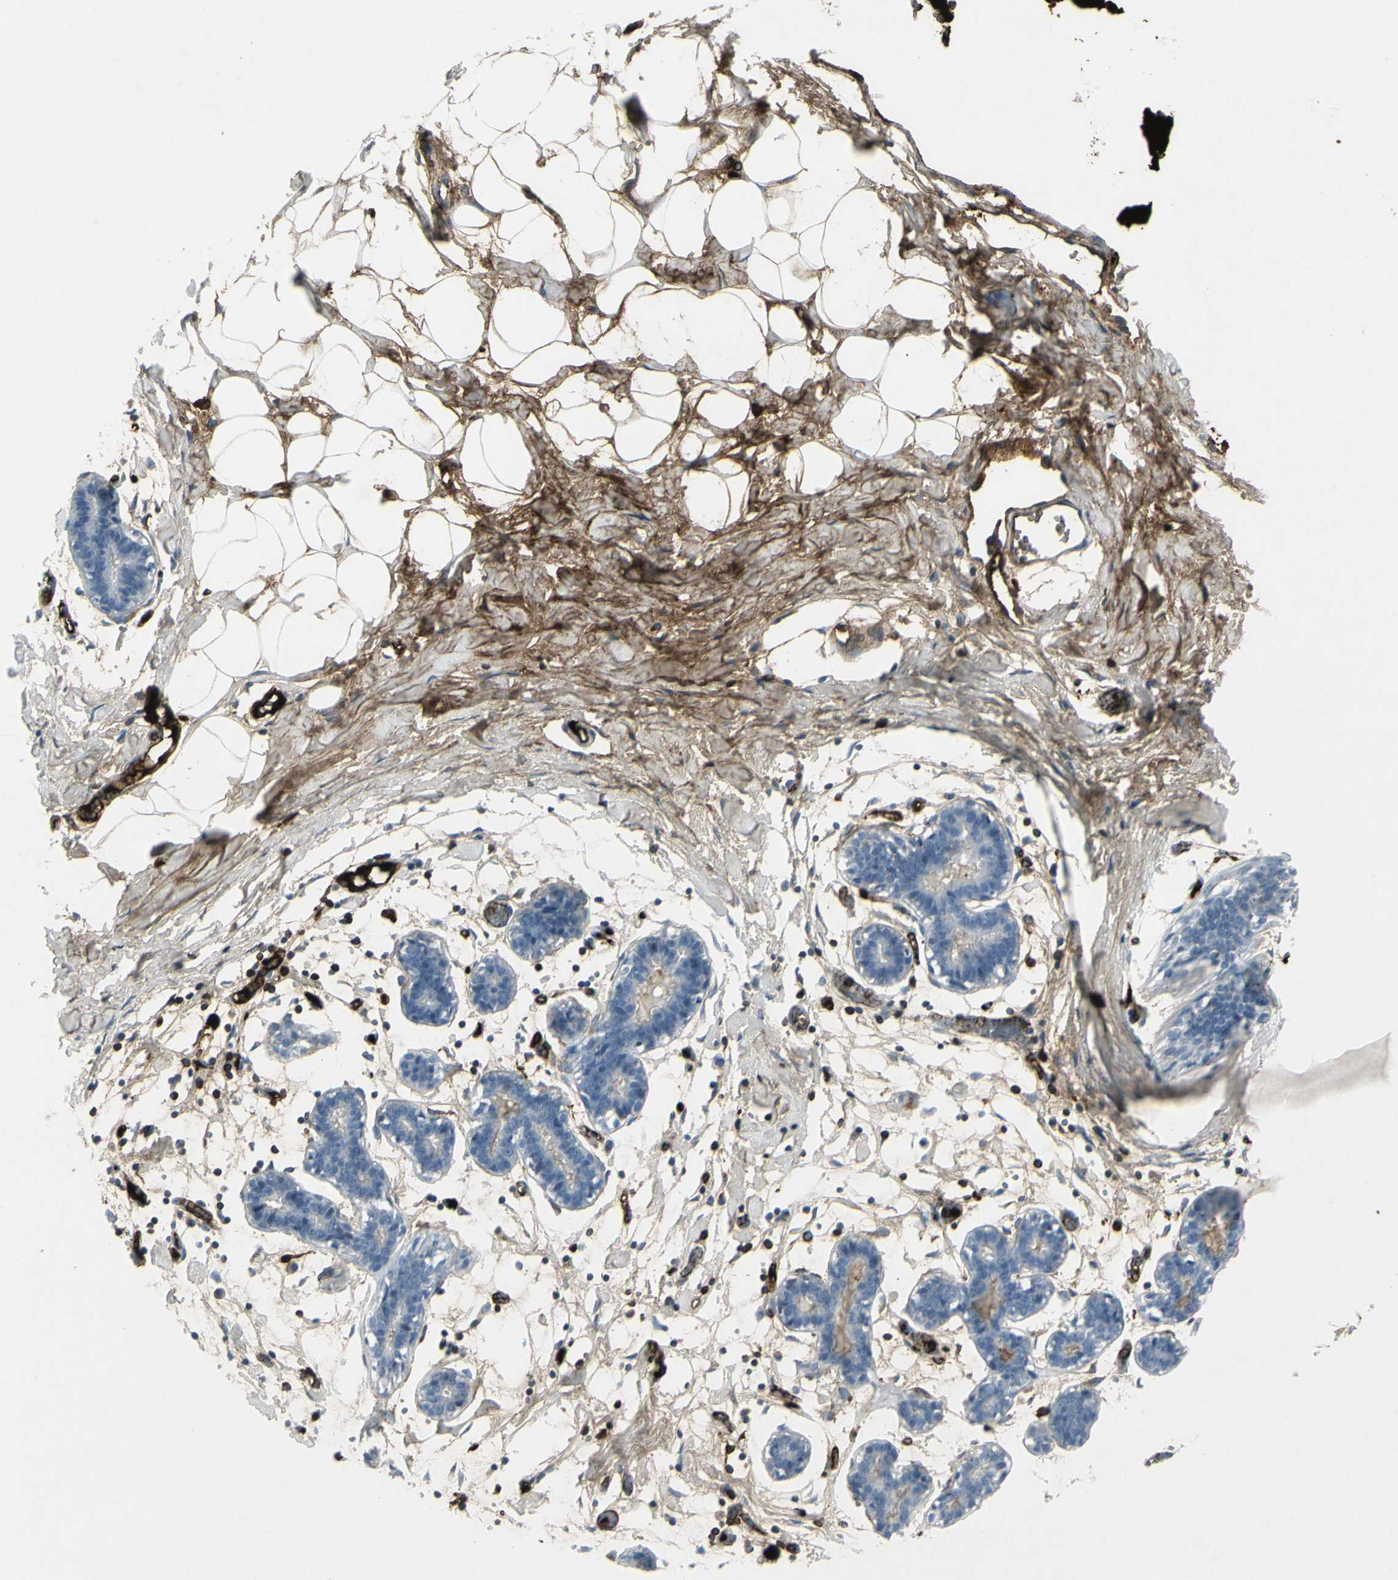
{"staining": {"intensity": "negative", "quantity": "none", "location": "none"}, "tissue": "breast", "cell_type": "Adipocytes", "image_type": "normal", "snomed": [{"axis": "morphology", "description": "Normal tissue, NOS"}, {"axis": "topography", "description": "Breast"}], "caption": "Human breast stained for a protein using immunohistochemistry (IHC) displays no staining in adipocytes.", "gene": "IGHM", "patient": {"sex": "female", "age": 27}}